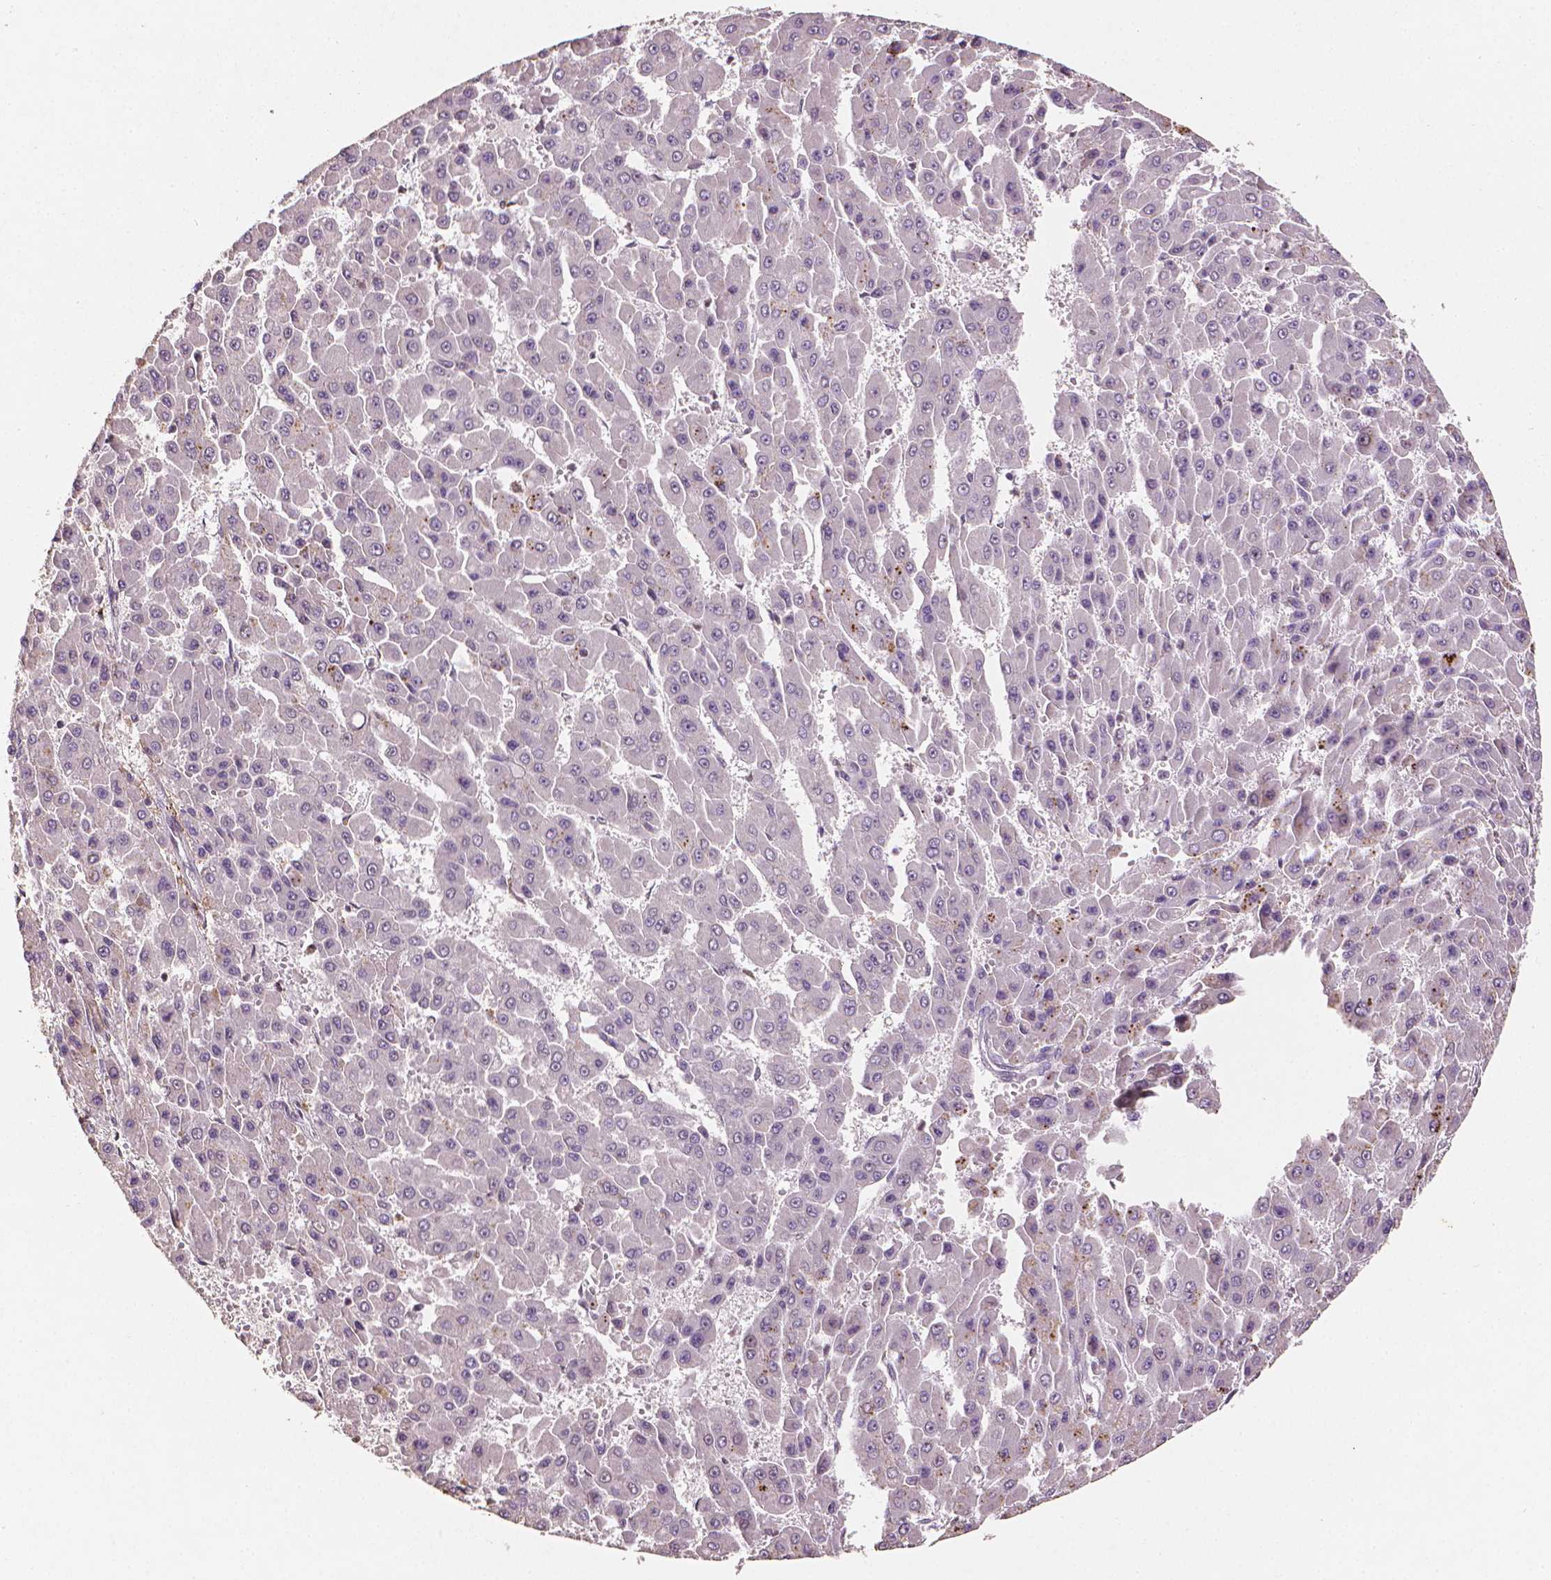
{"staining": {"intensity": "negative", "quantity": "none", "location": "none"}, "tissue": "liver cancer", "cell_type": "Tumor cells", "image_type": "cancer", "snomed": [{"axis": "morphology", "description": "Carcinoma, Hepatocellular, NOS"}, {"axis": "topography", "description": "Liver"}], "caption": "Micrograph shows no protein expression in tumor cells of hepatocellular carcinoma (liver) tissue.", "gene": "DCN", "patient": {"sex": "male", "age": 78}}